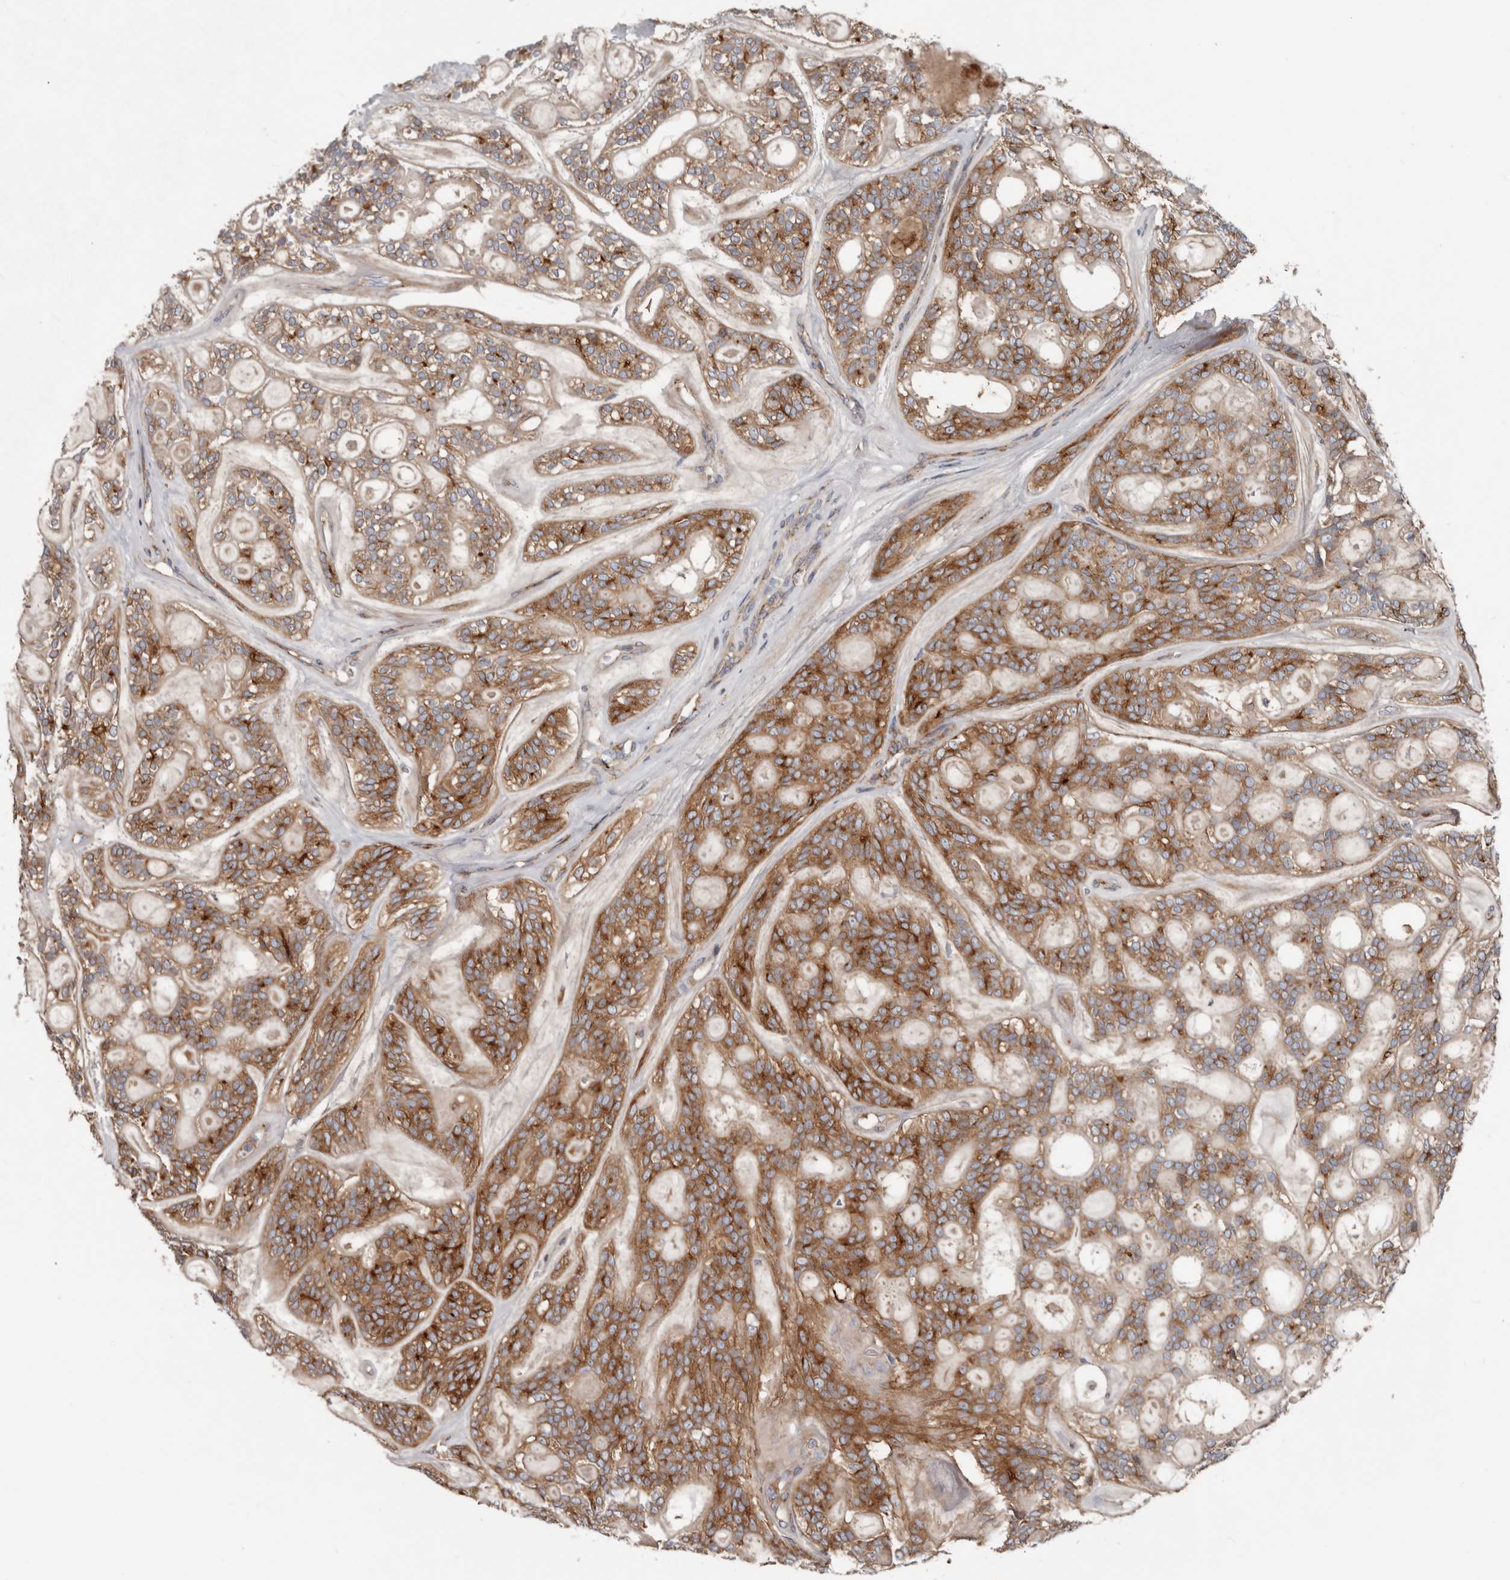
{"staining": {"intensity": "moderate", "quantity": ">75%", "location": "cytoplasmic/membranous"}, "tissue": "head and neck cancer", "cell_type": "Tumor cells", "image_type": "cancer", "snomed": [{"axis": "morphology", "description": "Adenocarcinoma, NOS"}, {"axis": "topography", "description": "Head-Neck"}], "caption": "A photomicrograph showing moderate cytoplasmic/membranous positivity in approximately >75% of tumor cells in head and neck cancer (adenocarcinoma), as visualized by brown immunohistochemical staining.", "gene": "LUZP1", "patient": {"sex": "male", "age": 66}}